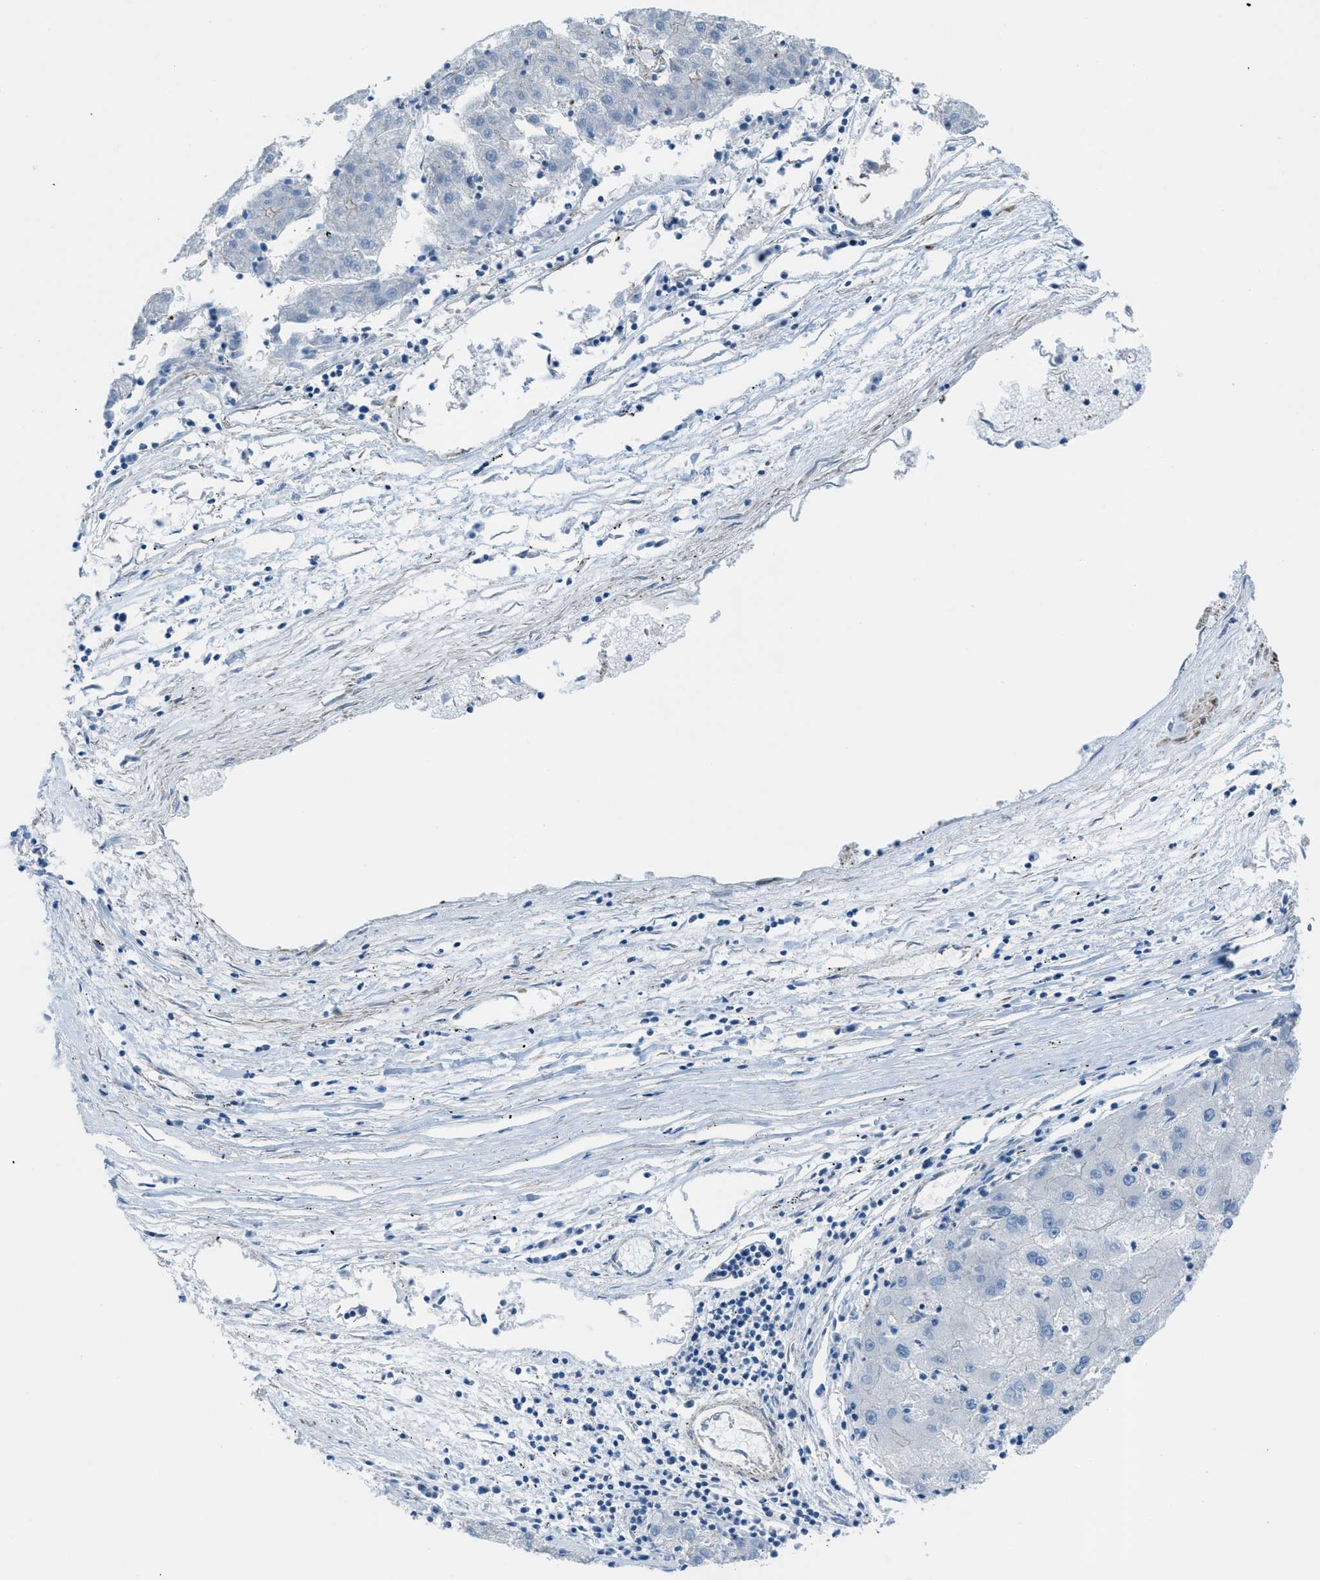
{"staining": {"intensity": "weak", "quantity": "<25%", "location": "cytoplasmic/membranous"}, "tissue": "liver cancer", "cell_type": "Tumor cells", "image_type": "cancer", "snomed": [{"axis": "morphology", "description": "Carcinoma, Hepatocellular, NOS"}, {"axis": "topography", "description": "Liver"}], "caption": "DAB immunohistochemical staining of liver cancer reveals no significant staining in tumor cells. The staining was performed using DAB to visualize the protein expression in brown, while the nuclei were stained in blue with hematoxylin (Magnification: 20x).", "gene": "KCNH7", "patient": {"sex": "male", "age": 72}}